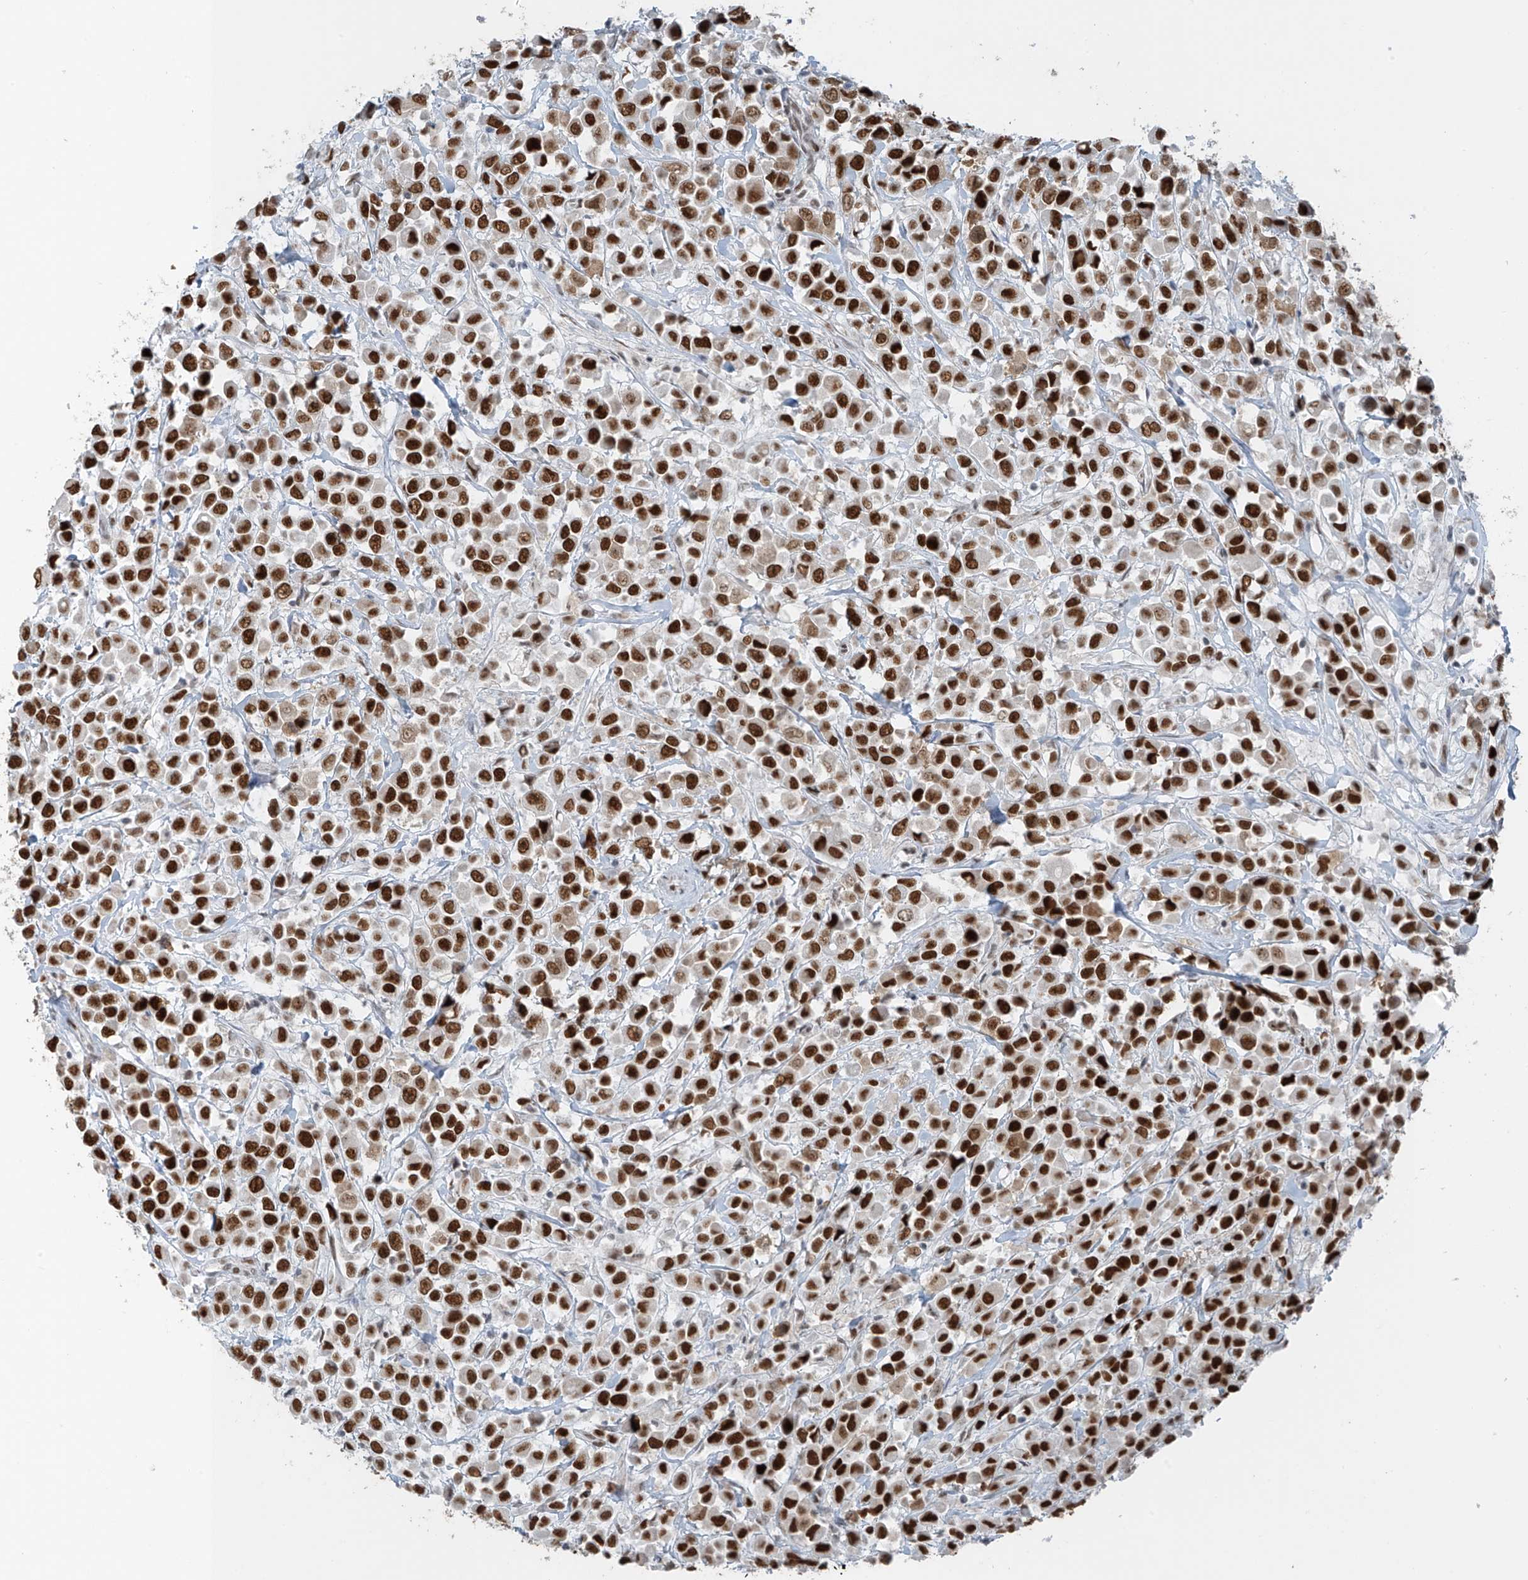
{"staining": {"intensity": "strong", "quantity": ">75%", "location": "nuclear"}, "tissue": "breast cancer", "cell_type": "Tumor cells", "image_type": "cancer", "snomed": [{"axis": "morphology", "description": "Duct carcinoma"}, {"axis": "topography", "description": "Breast"}], "caption": "DAB immunohistochemical staining of human breast cancer exhibits strong nuclear protein staining in approximately >75% of tumor cells. (brown staining indicates protein expression, while blue staining denotes nuclei).", "gene": "WRNIP1", "patient": {"sex": "female", "age": 61}}